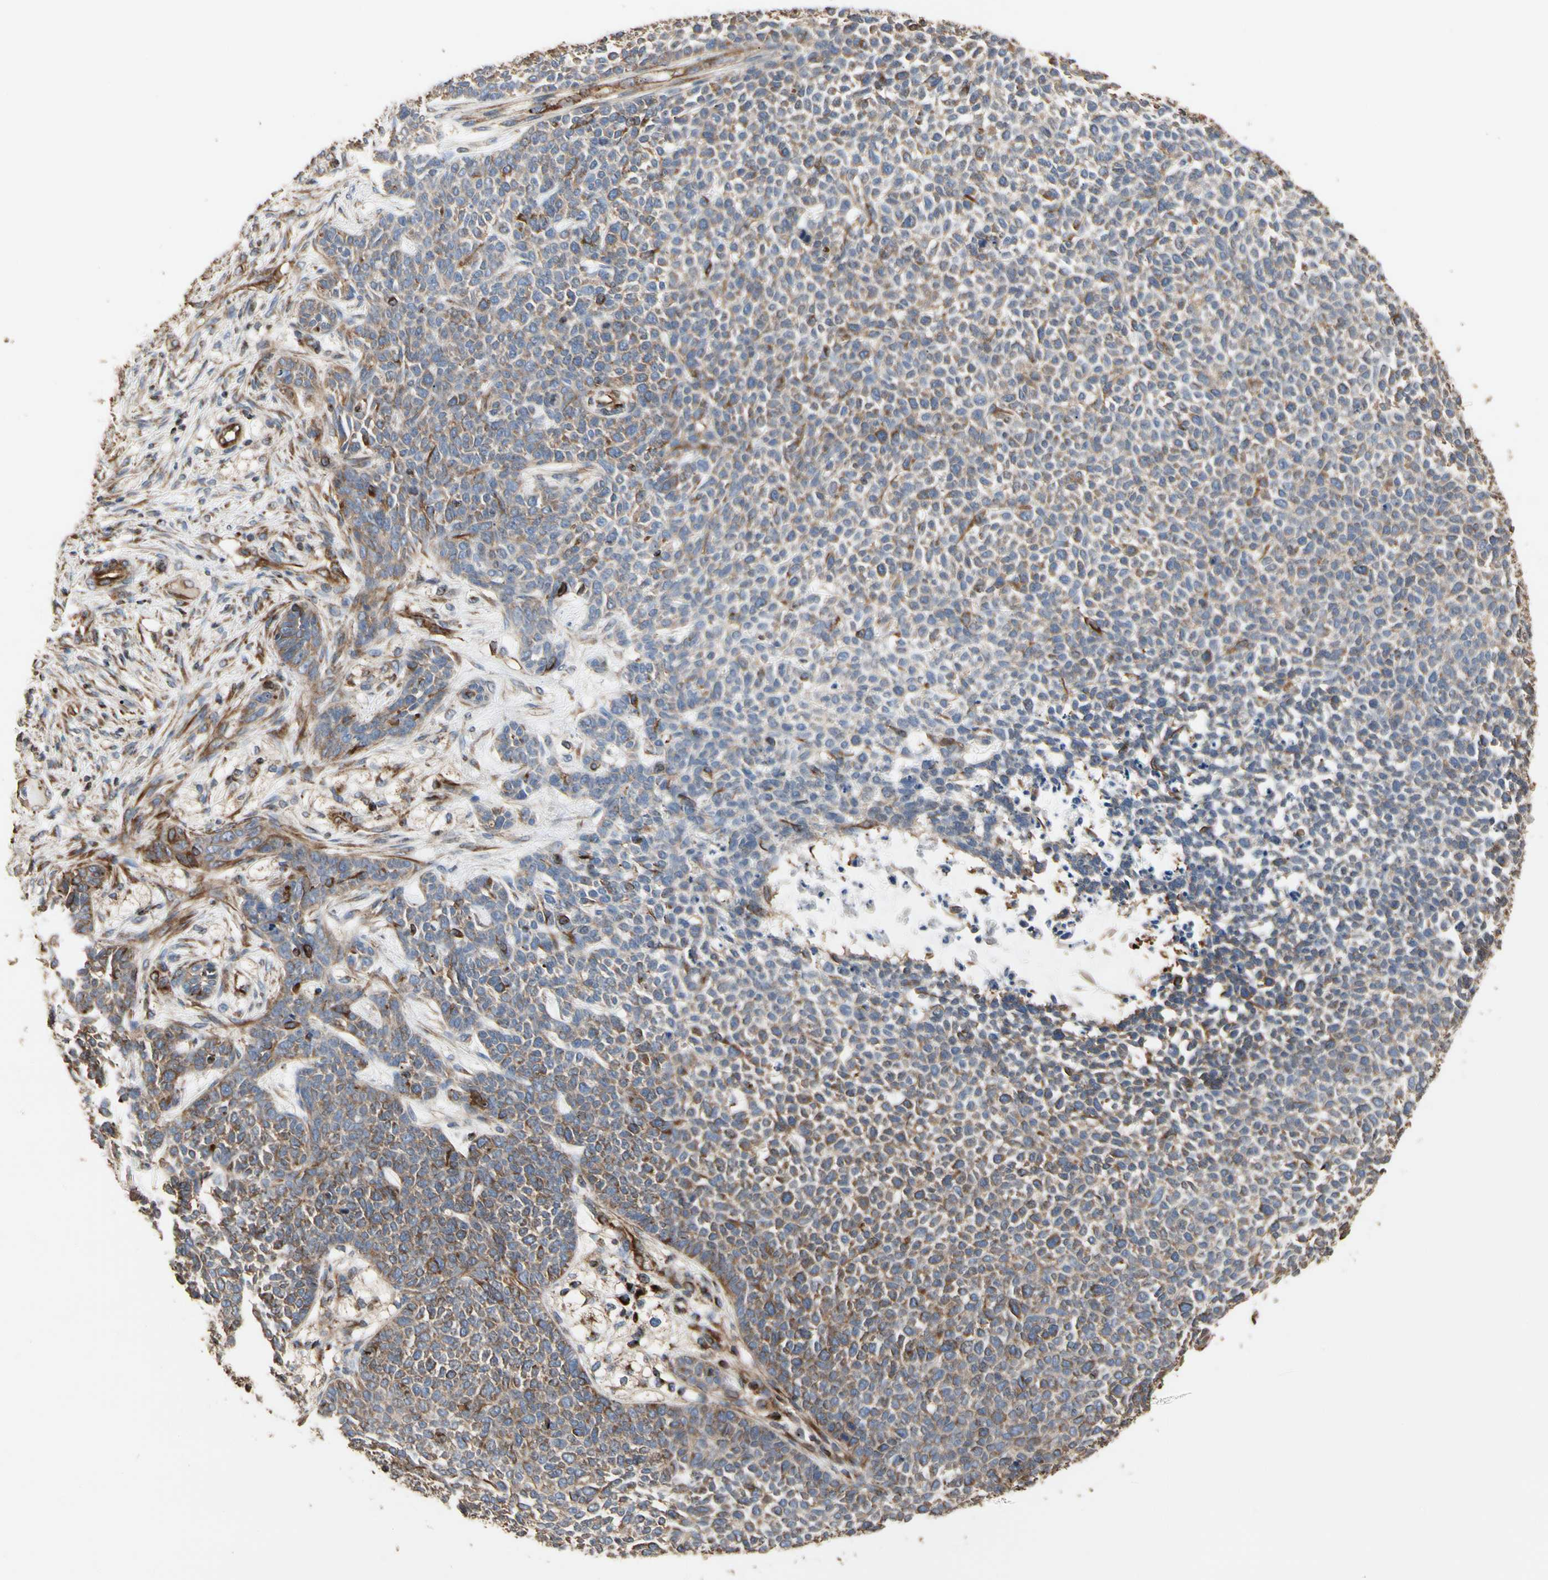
{"staining": {"intensity": "weak", "quantity": "25%-75%", "location": "cytoplasmic/membranous"}, "tissue": "skin cancer", "cell_type": "Tumor cells", "image_type": "cancer", "snomed": [{"axis": "morphology", "description": "Basal cell carcinoma"}, {"axis": "topography", "description": "Skin"}], "caption": "Brown immunohistochemical staining in skin cancer (basal cell carcinoma) demonstrates weak cytoplasmic/membranous positivity in about 25%-75% of tumor cells.", "gene": "TUBA1A", "patient": {"sex": "female", "age": 84}}